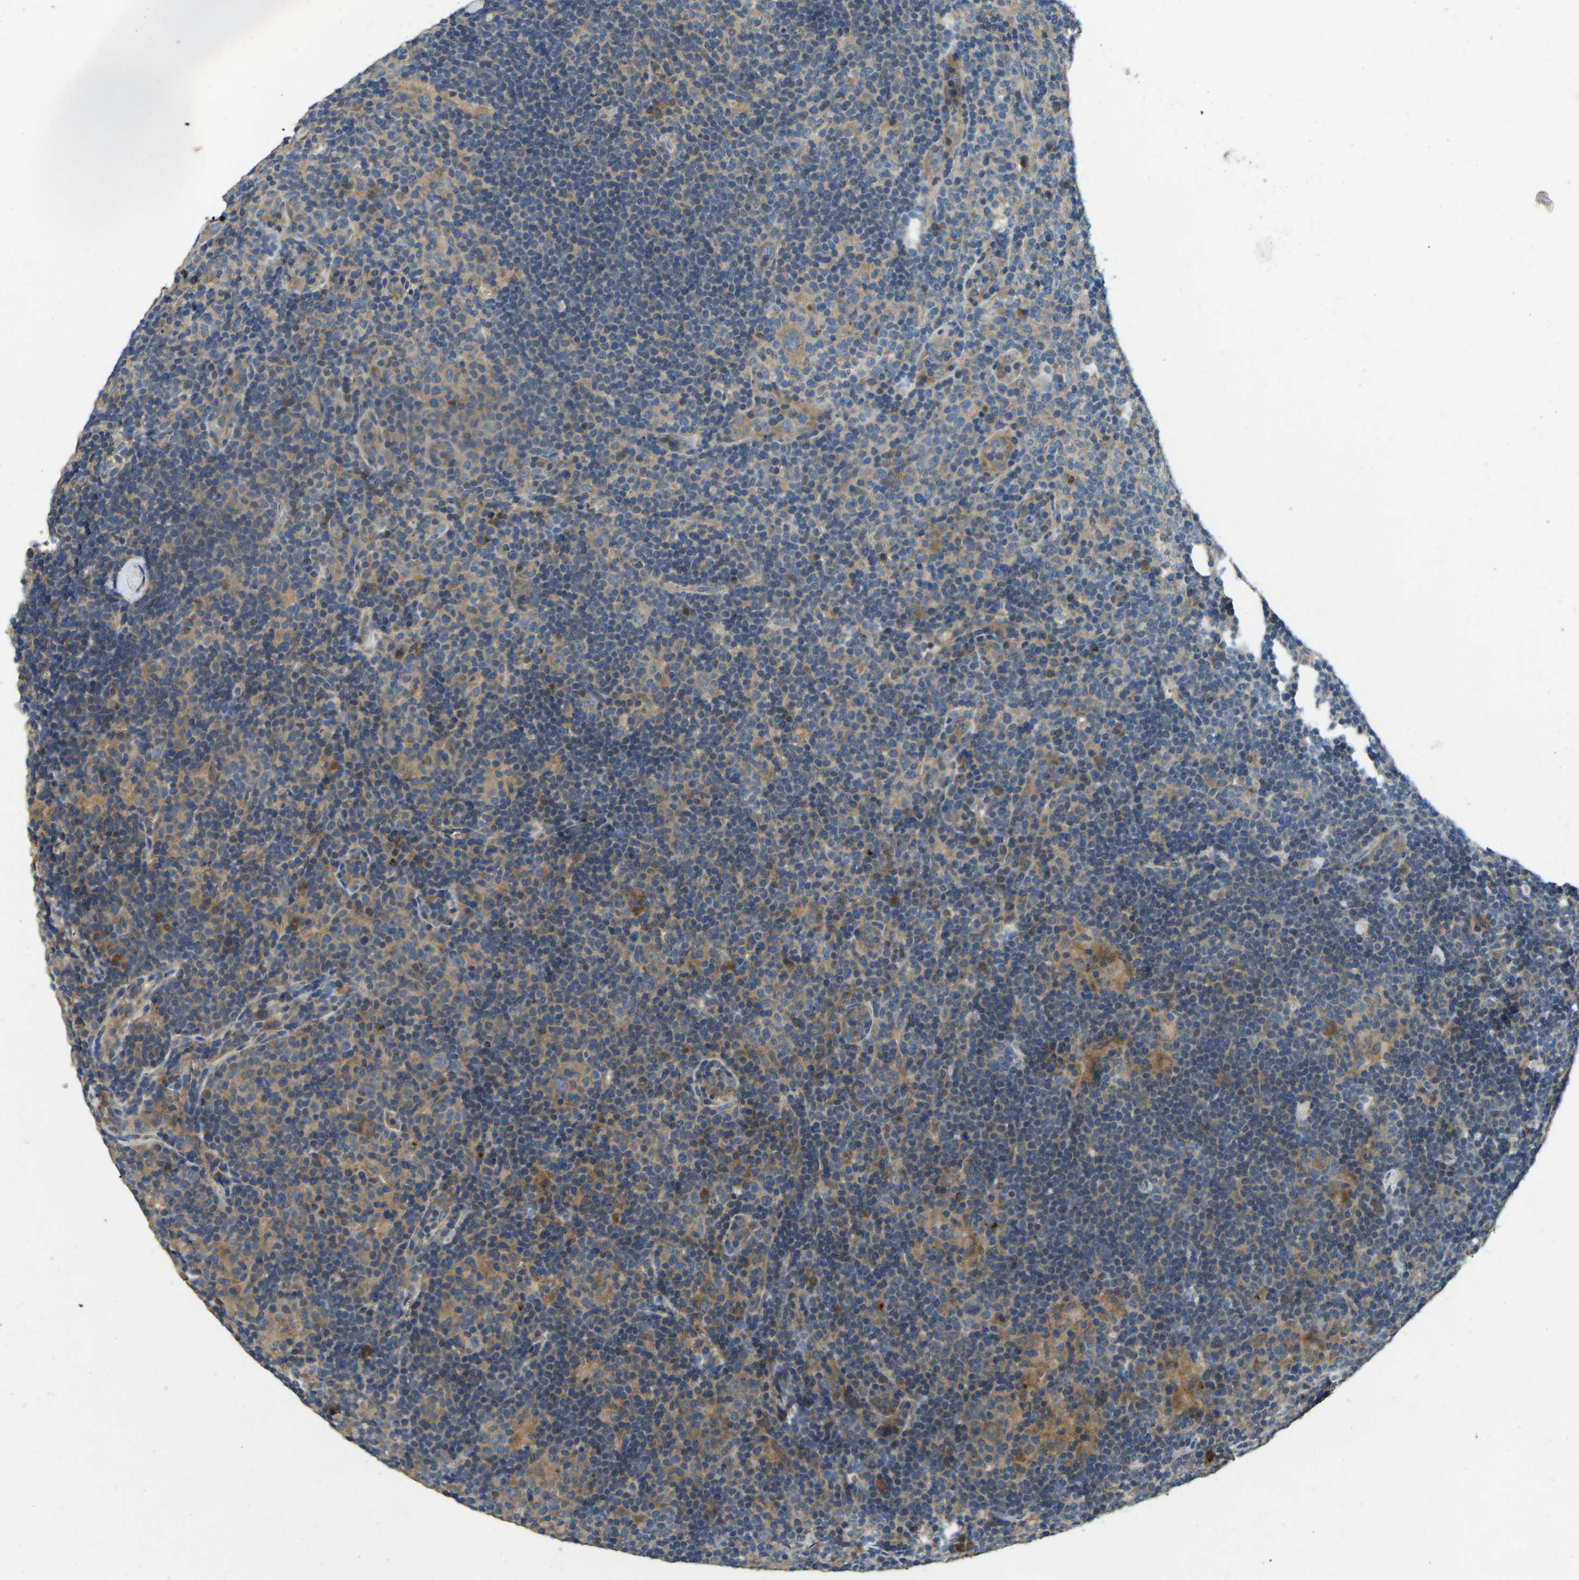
{"staining": {"intensity": "weak", "quantity": "25%-75%", "location": "cytoplasmic/membranous"}, "tissue": "lymphoma", "cell_type": "Tumor cells", "image_type": "cancer", "snomed": [{"axis": "morphology", "description": "Hodgkin's disease, NOS"}, {"axis": "topography", "description": "Lymph node"}], "caption": "Tumor cells reveal low levels of weak cytoplasmic/membranous positivity in approximately 25%-75% of cells in lymphoma.", "gene": "ATP8B1", "patient": {"sex": "female", "age": 57}}